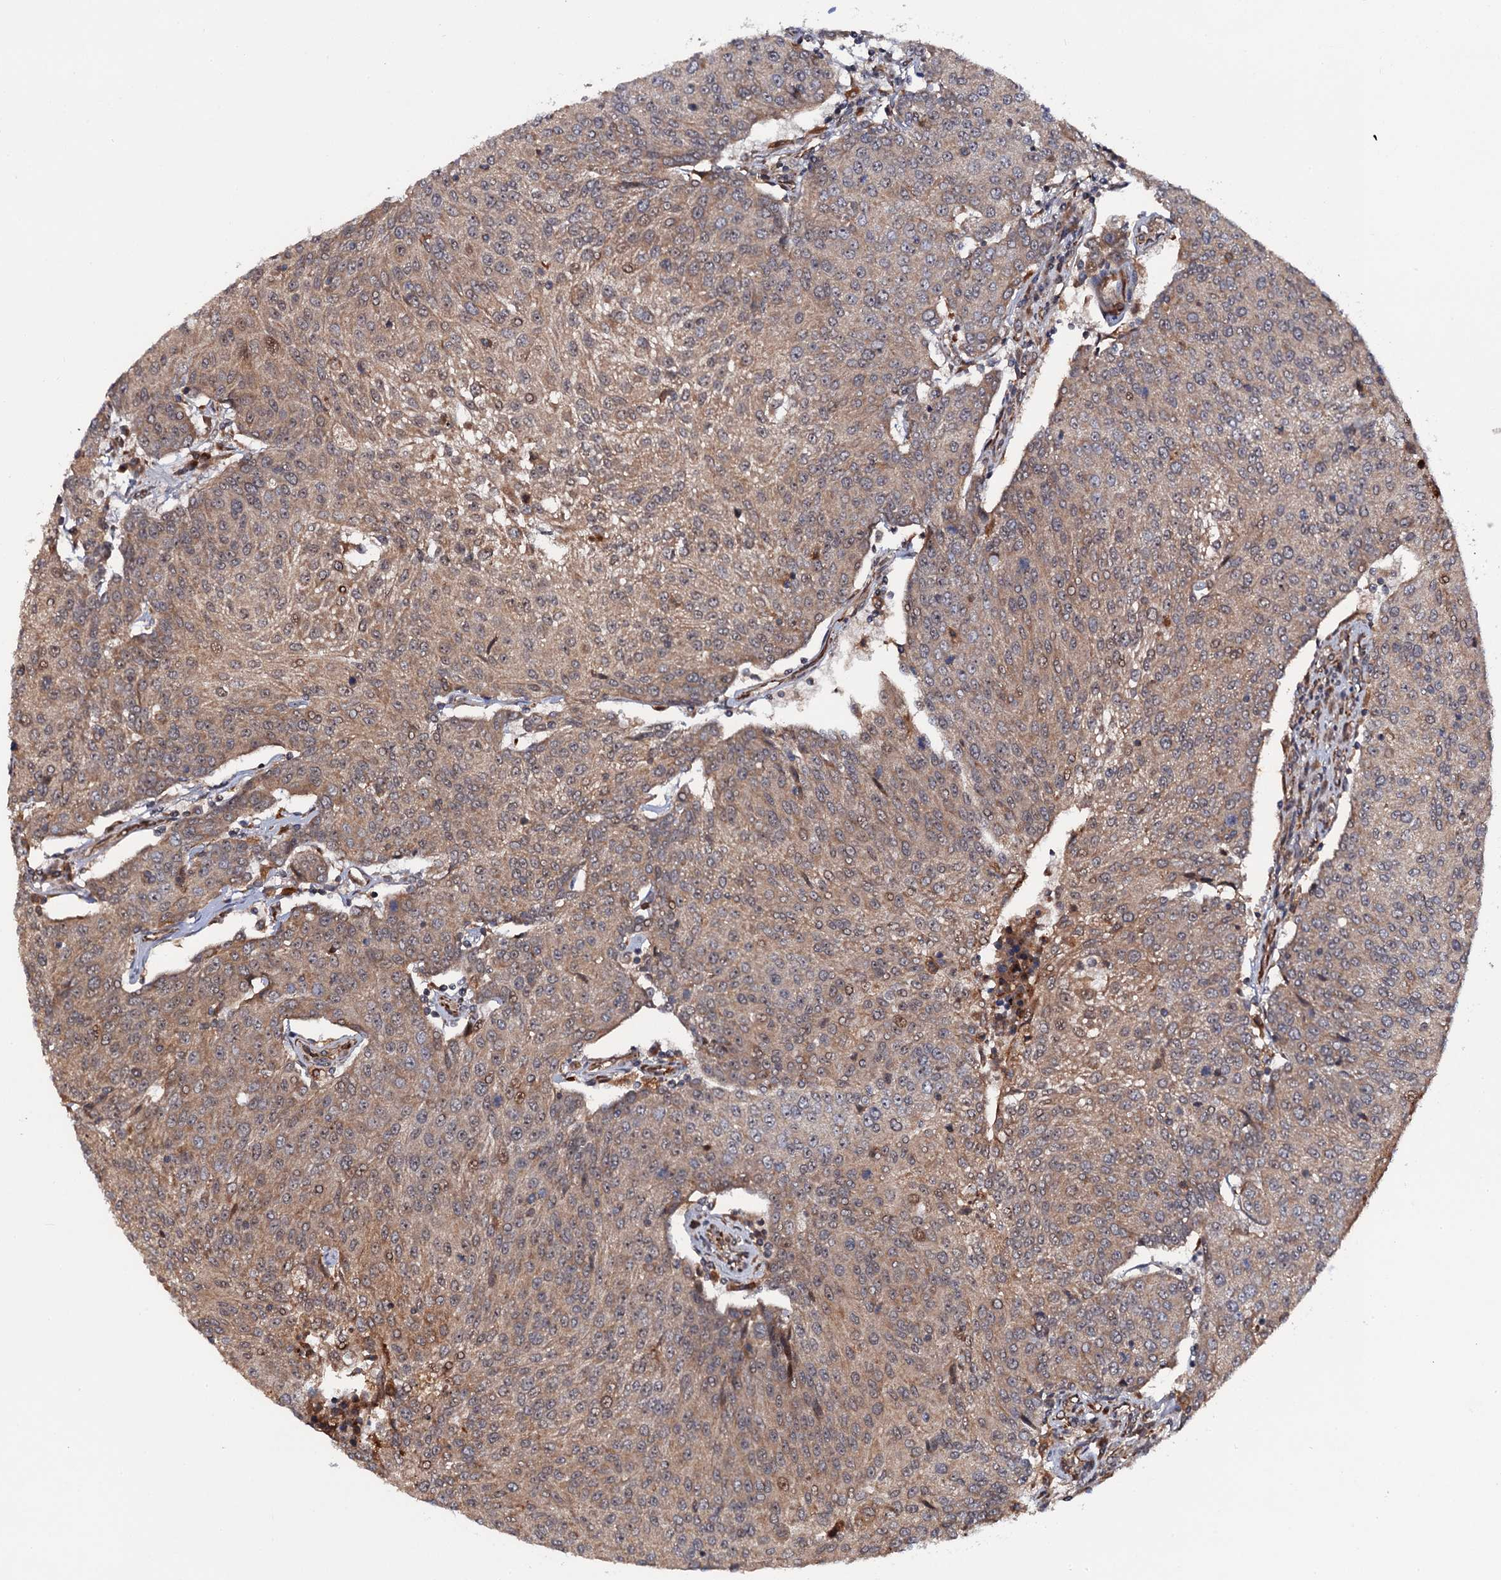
{"staining": {"intensity": "weak", "quantity": ">75%", "location": "cytoplasmic/membranous,nuclear"}, "tissue": "urothelial cancer", "cell_type": "Tumor cells", "image_type": "cancer", "snomed": [{"axis": "morphology", "description": "Urothelial carcinoma, High grade"}, {"axis": "topography", "description": "Urinary bladder"}], "caption": "High-grade urothelial carcinoma stained with IHC exhibits weak cytoplasmic/membranous and nuclear expression in about >75% of tumor cells.", "gene": "FSIP1", "patient": {"sex": "female", "age": 85}}